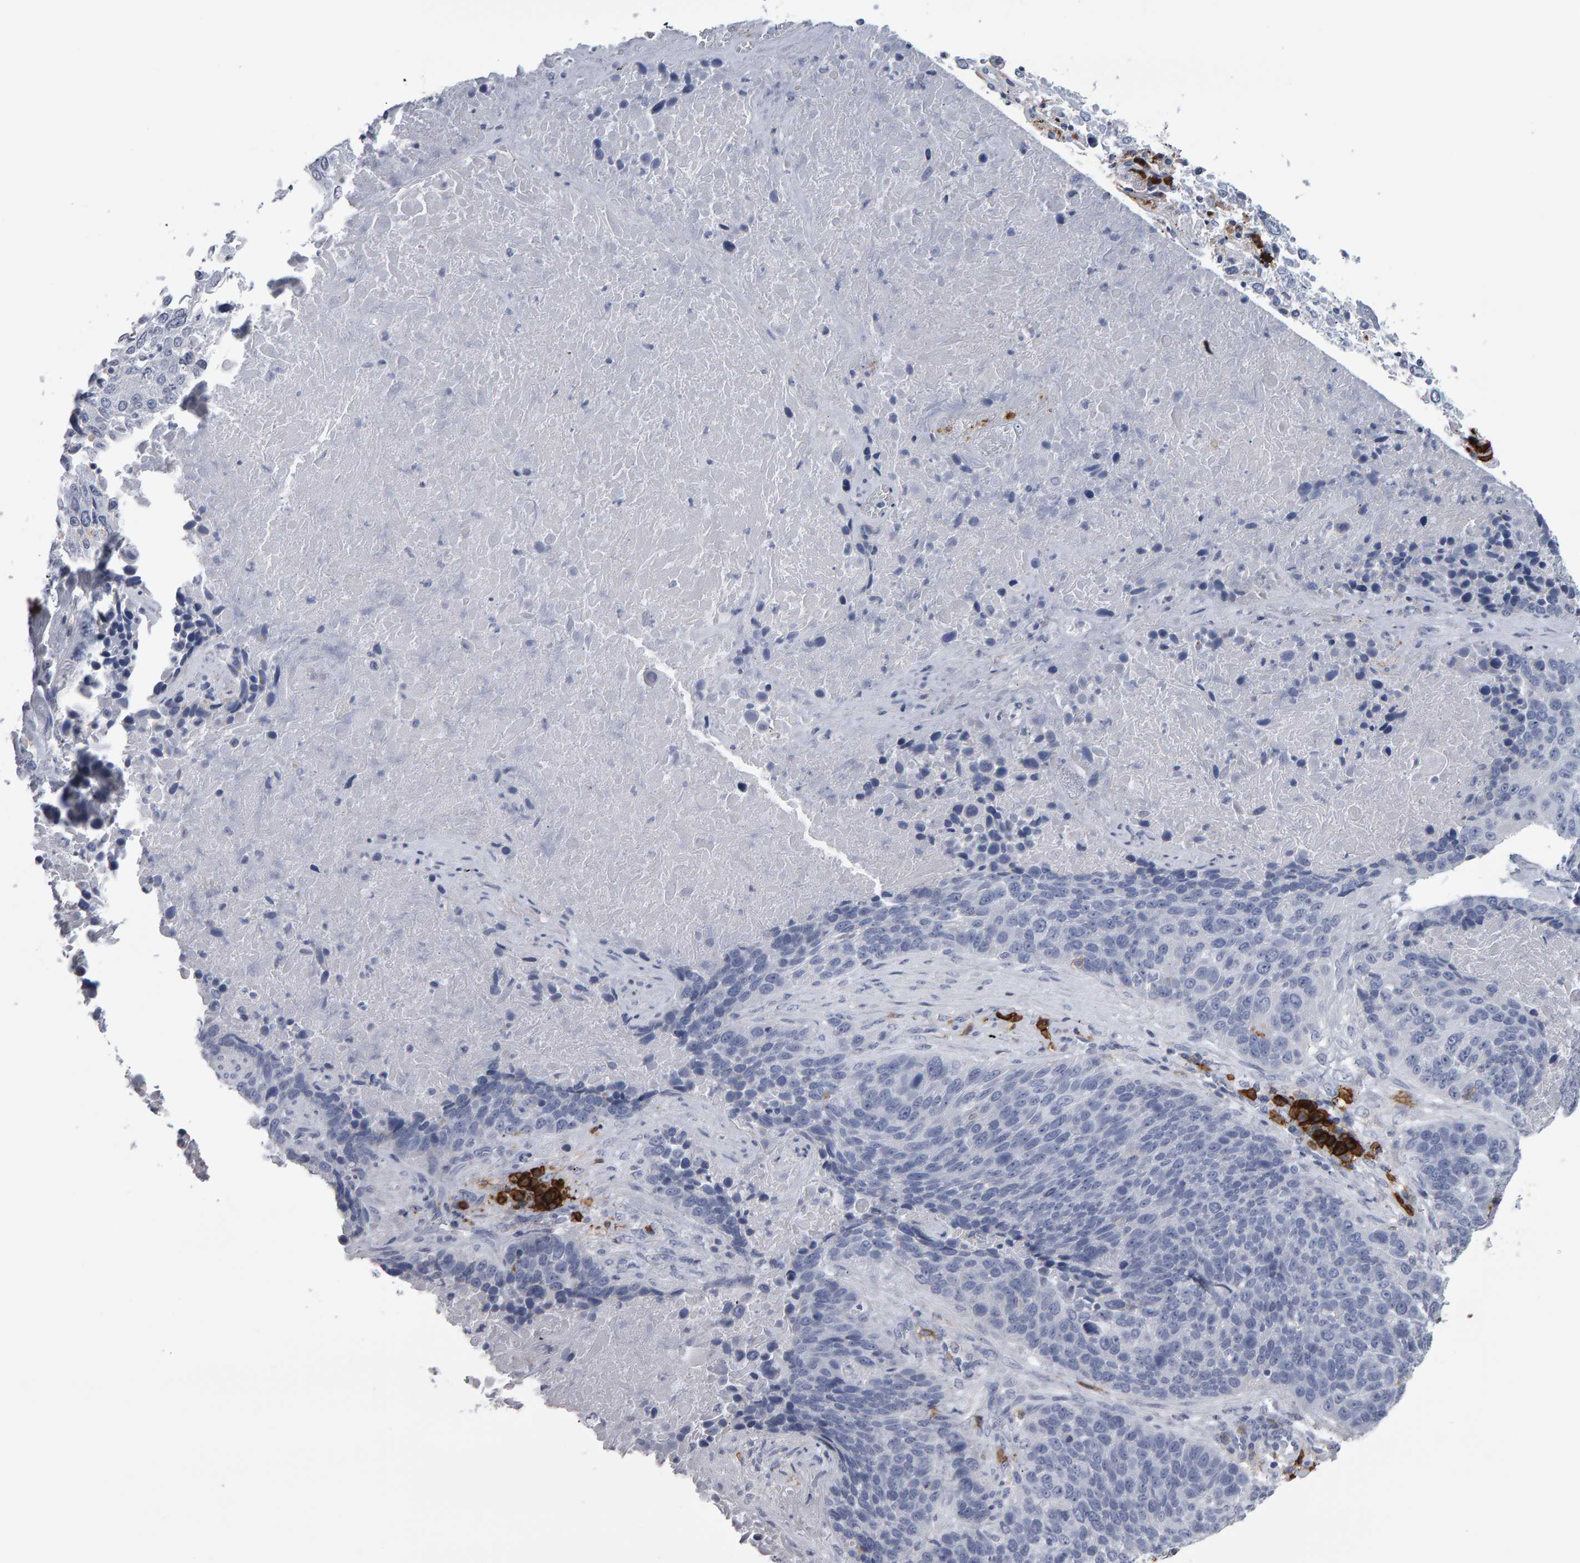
{"staining": {"intensity": "negative", "quantity": "none", "location": "none"}, "tissue": "lung cancer", "cell_type": "Tumor cells", "image_type": "cancer", "snomed": [{"axis": "morphology", "description": "Squamous cell carcinoma, NOS"}, {"axis": "topography", "description": "Lung"}], "caption": "Lung cancer (squamous cell carcinoma) was stained to show a protein in brown. There is no significant positivity in tumor cells.", "gene": "CD38", "patient": {"sex": "male", "age": 65}}